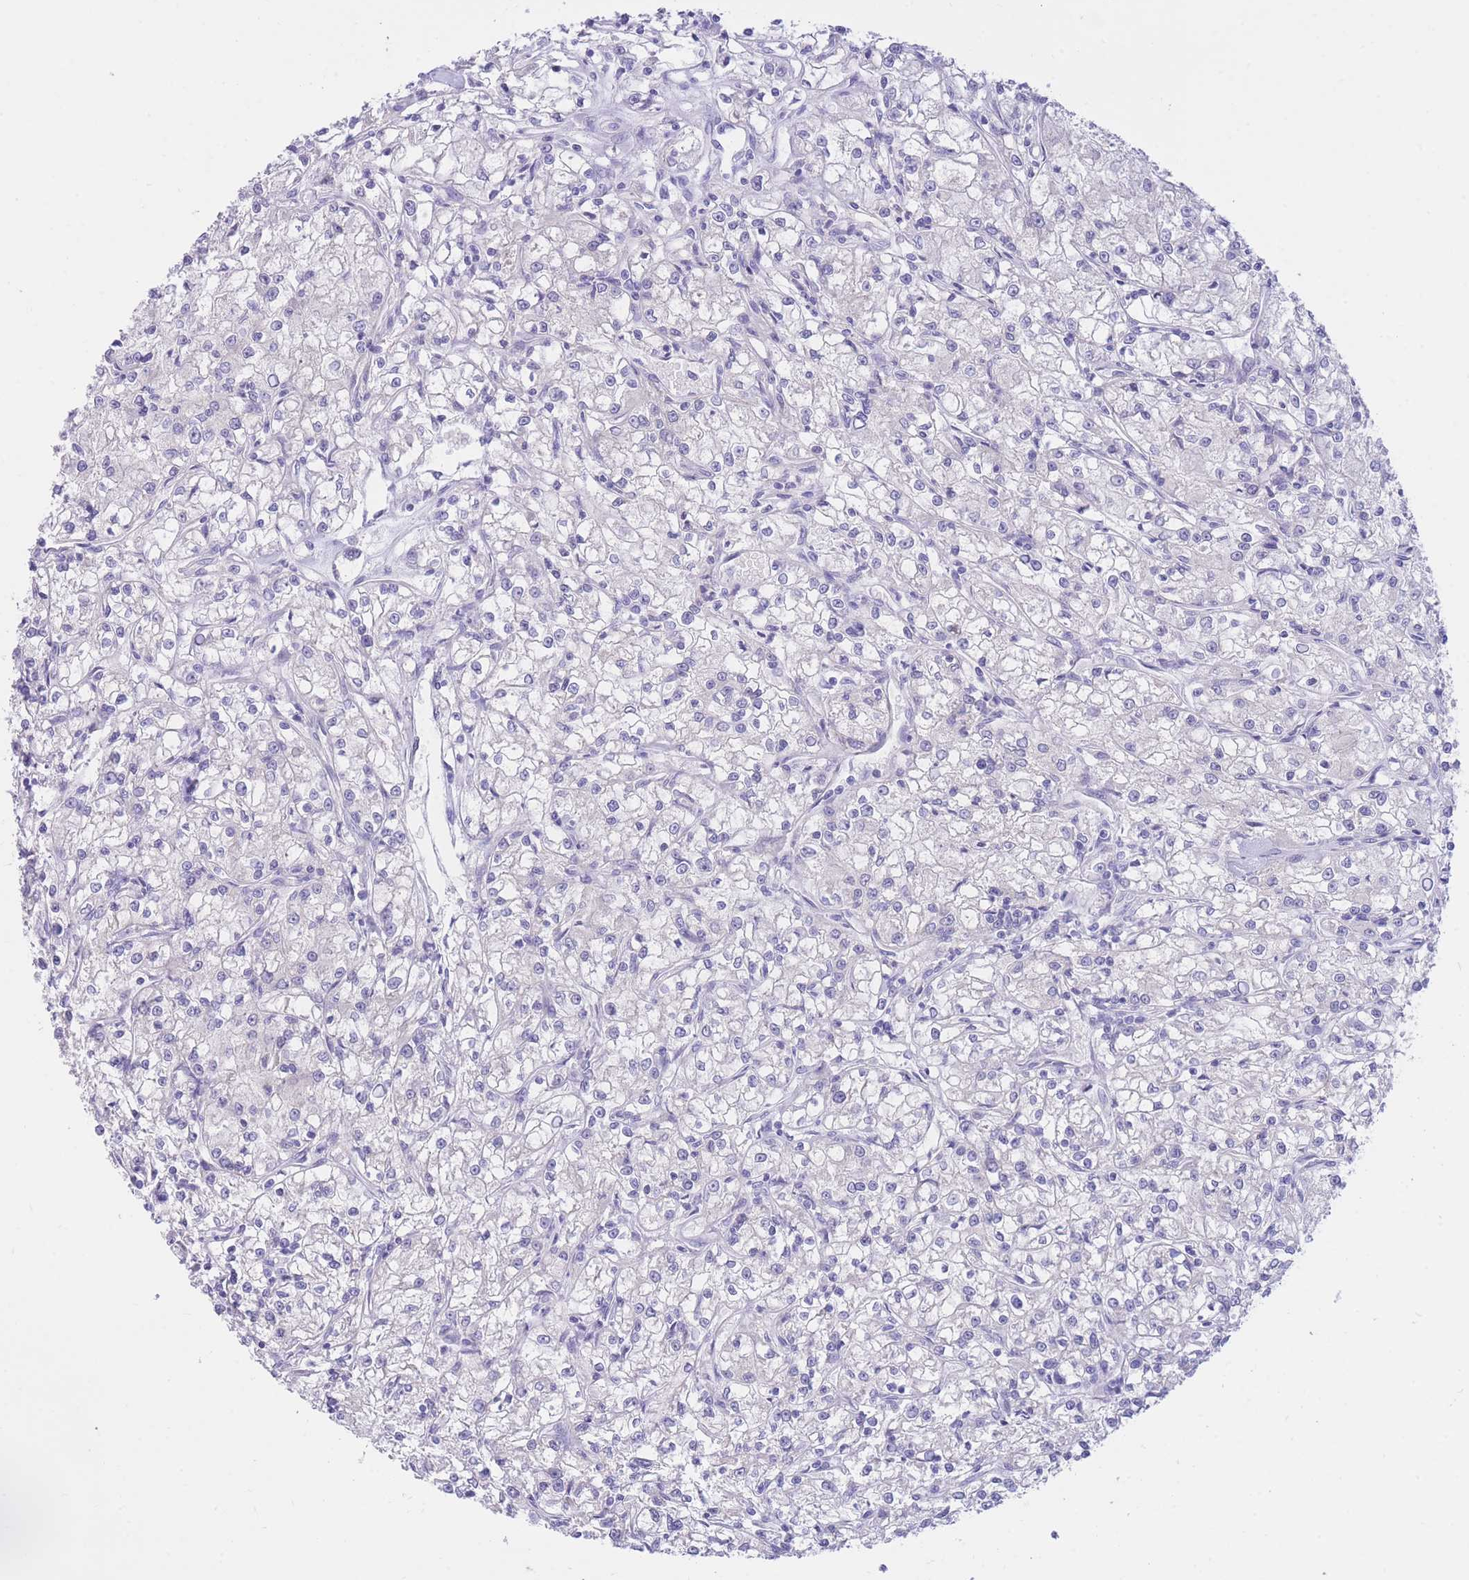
{"staining": {"intensity": "negative", "quantity": "none", "location": "none"}, "tissue": "renal cancer", "cell_type": "Tumor cells", "image_type": "cancer", "snomed": [{"axis": "morphology", "description": "Adenocarcinoma, NOS"}, {"axis": "topography", "description": "Kidney"}], "caption": "DAB (3,3'-diaminobenzidine) immunohistochemical staining of renal cancer shows no significant expression in tumor cells. (Brightfield microscopy of DAB IHC at high magnification).", "gene": "SSUH2", "patient": {"sex": "female", "age": 59}}